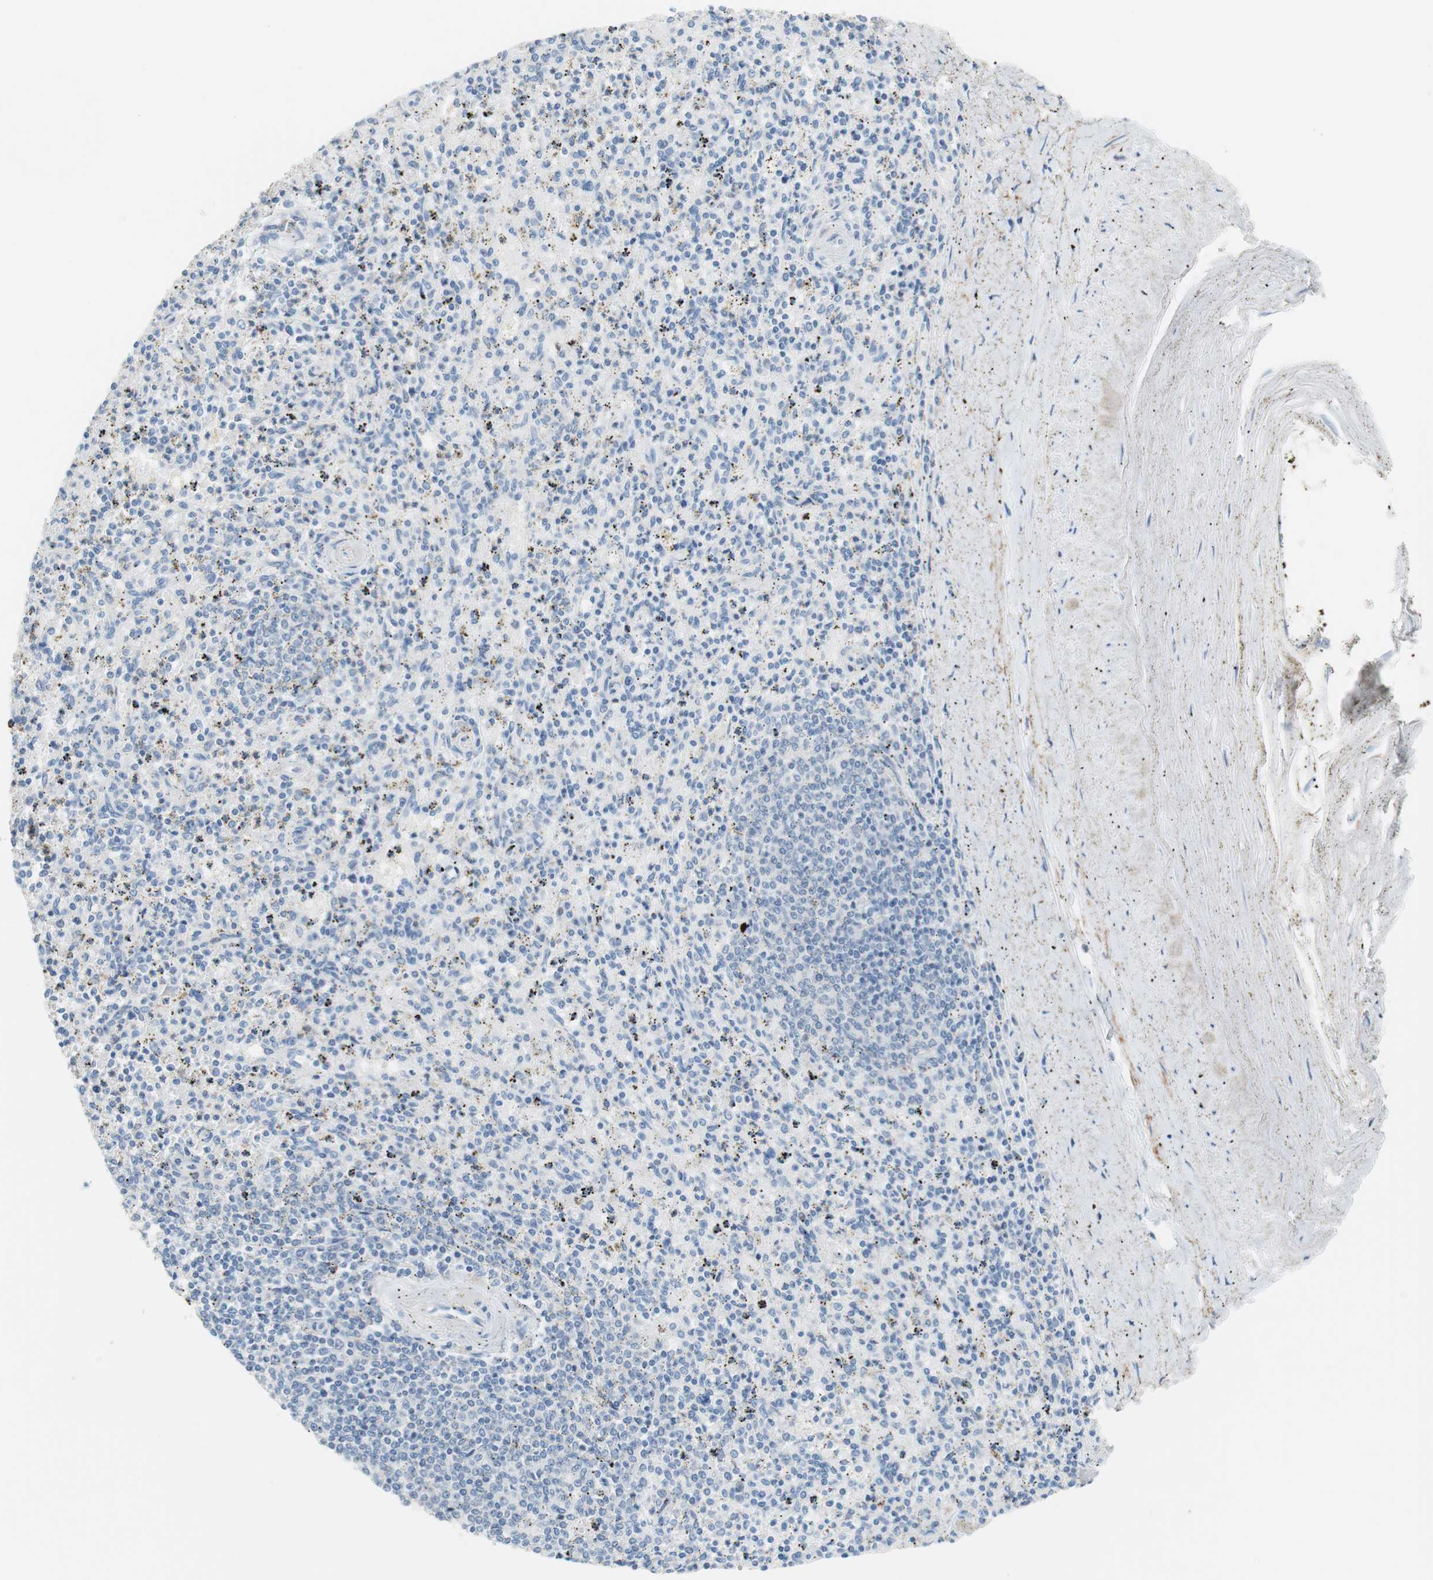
{"staining": {"intensity": "negative", "quantity": "none", "location": "none"}, "tissue": "spleen", "cell_type": "Cells in red pulp", "image_type": "normal", "snomed": [{"axis": "morphology", "description": "Normal tissue, NOS"}, {"axis": "topography", "description": "Spleen"}], "caption": "High power microscopy micrograph of an IHC micrograph of benign spleen, revealing no significant positivity in cells in red pulp.", "gene": "FOSL1", "patient": {"sex": "male", "age": 72}}